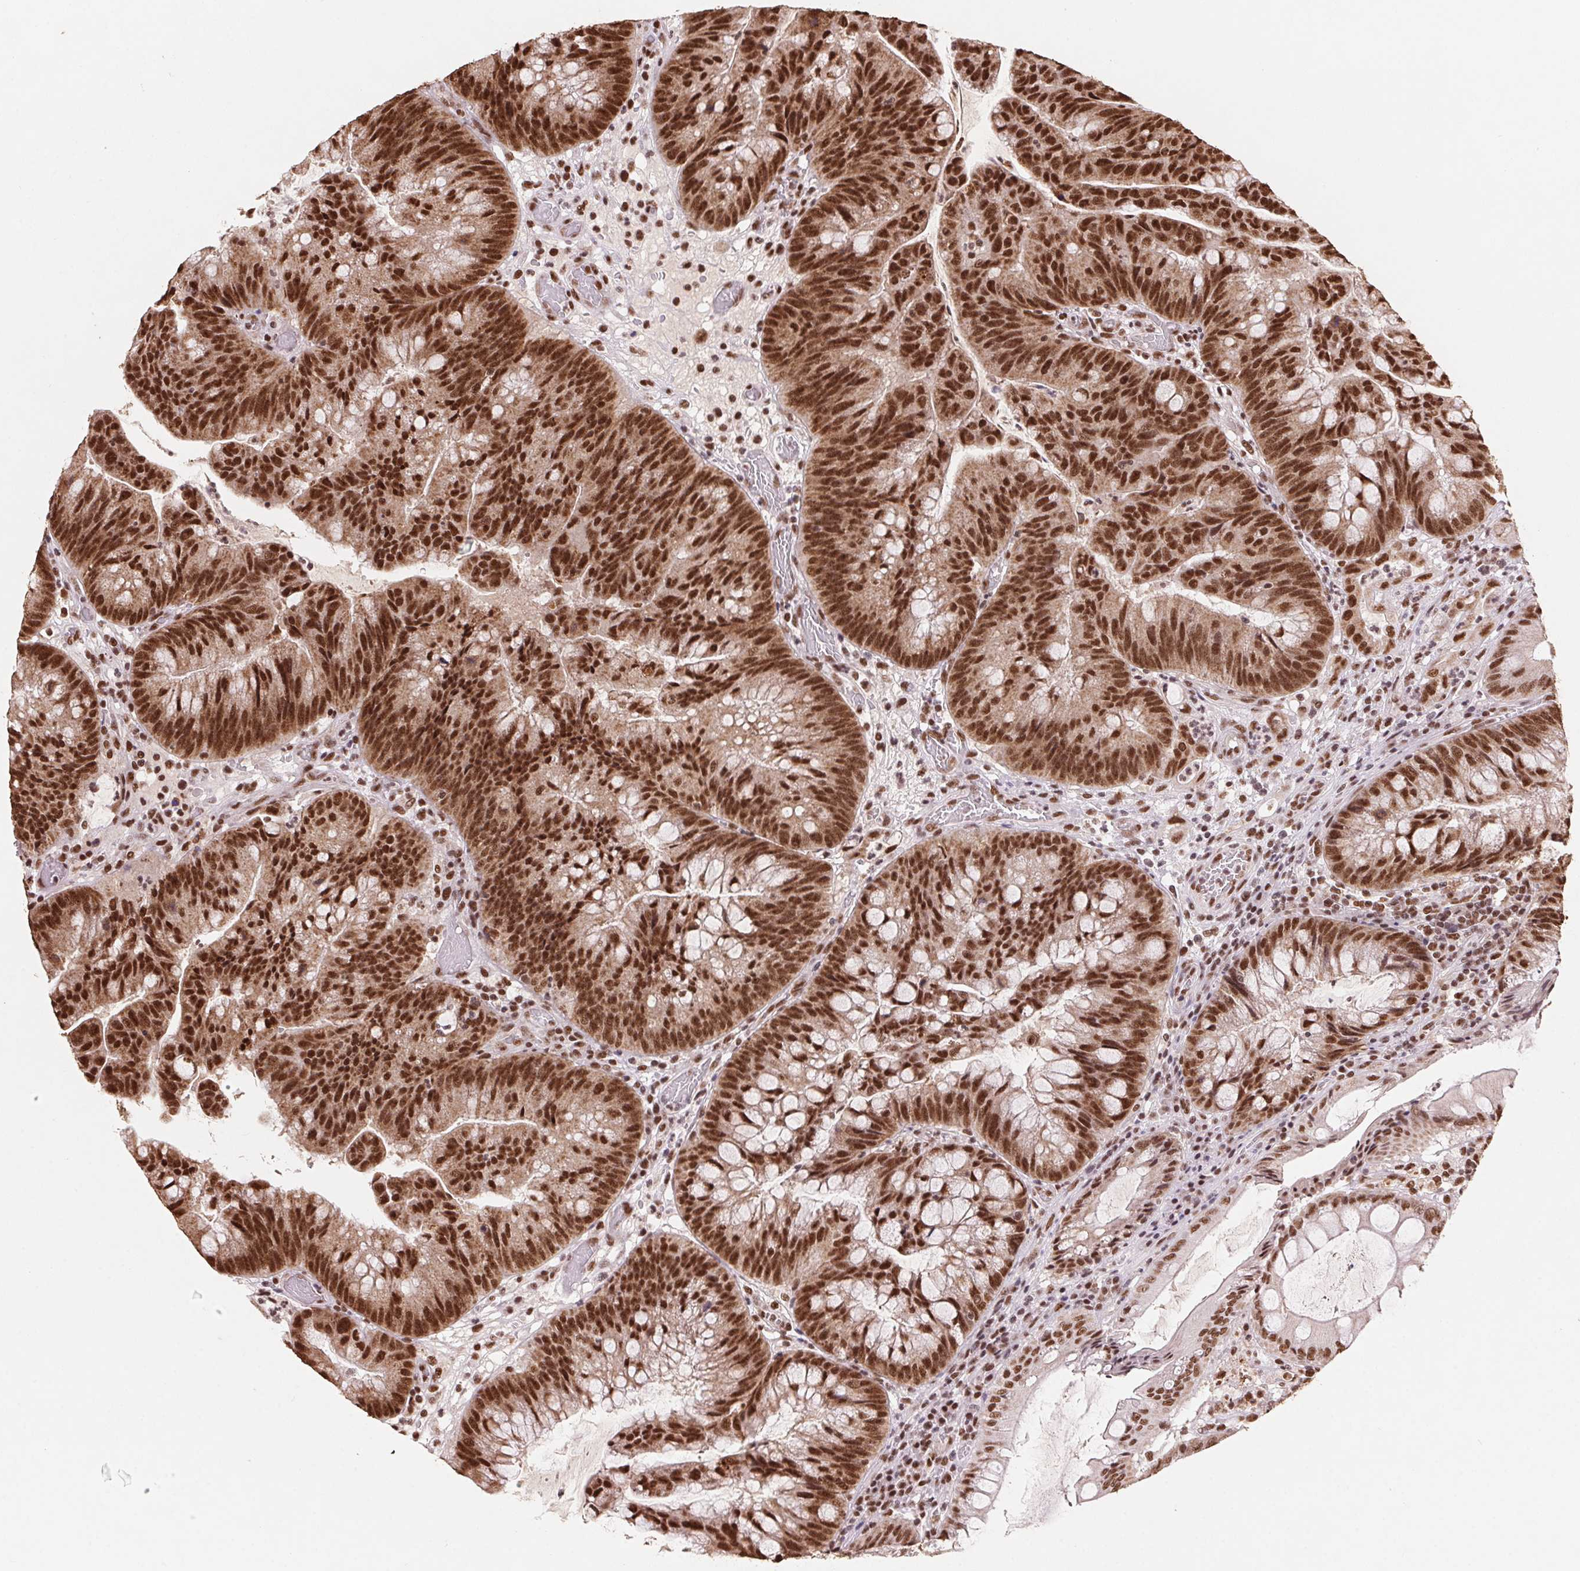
{"staining": {"intensity": "strong", "quantity": ">75%", "location": "nuclear"}, "tissue": "colorectal cancer", "cell_type": "Tumor cells", "image_type": "cancer", "snomed": [{"axis": "morphology", "description": "Adenocarcinoma, NOS"}, {"axis": "topography", "description": "Colon"}], "caption": "Human colorectal cancer (adenocarcinoma) stained with a brown dye demonstrates strong nuclear positive positivity in approximately >75% of tumor cells.", "gene": "SNRPG", "patient": {"sex": "male", "age": 62}}